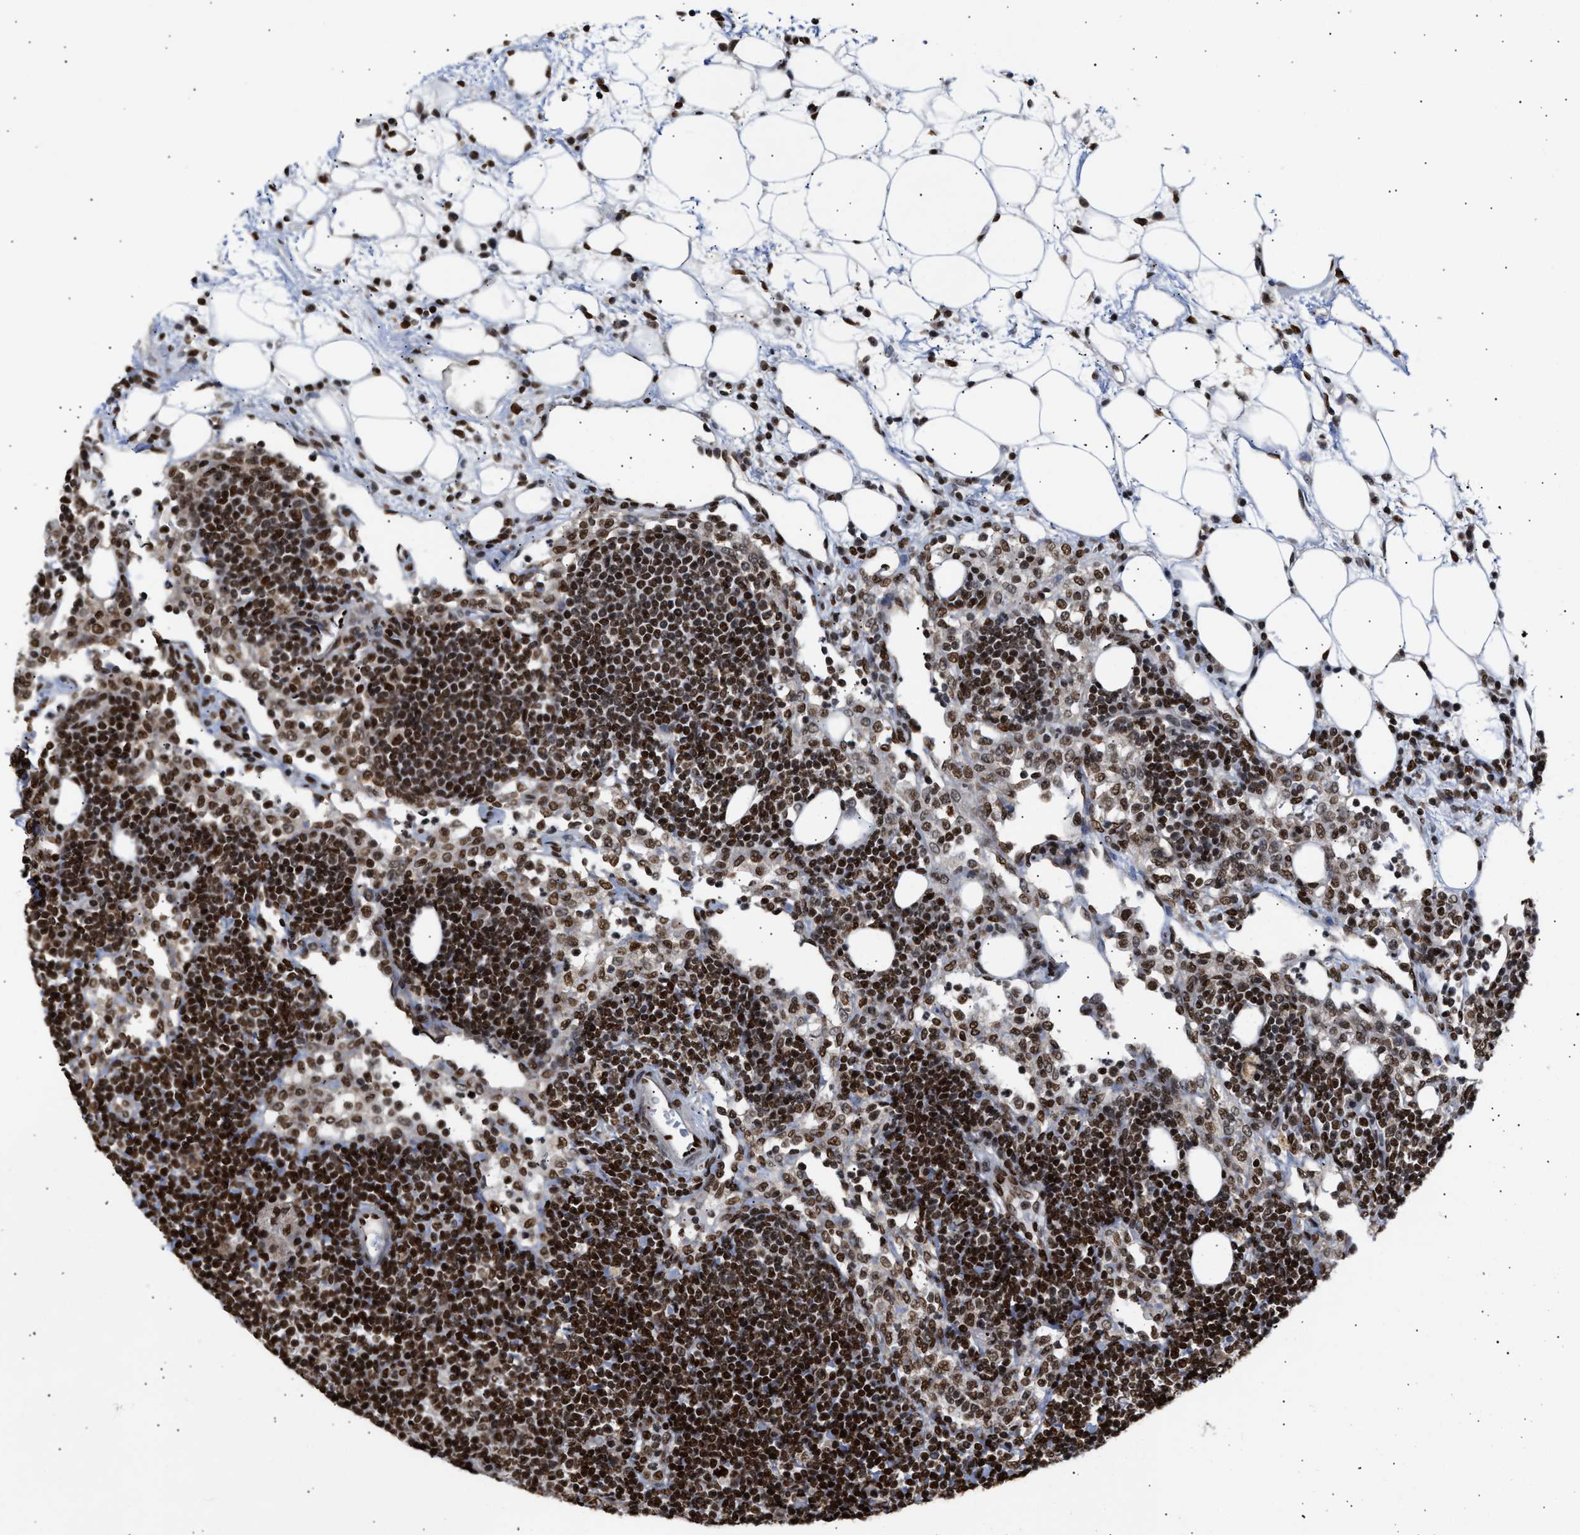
{"staining": {"intensity": "strong", "quantity": ">75%", "location": "nuclear"}, "tissue": "lymph node", "cell_type": "Germinal center cells", "image_type": "normal", "snomed": [{"axis": "morphology", "description": "Normal tissue, NOS"}, {"axis": "morphology", "description": "Carcinoid, malignant, NOS"}, {"axis": "topography", "description": "Lymph node"}], "caption": "Human lymph node stained with a brown dye reveals strong nuclear positive staining in about >75% of germinal center cells.", "gene": "PSIP1", "patient": {"sex": "male", "age": 47}}